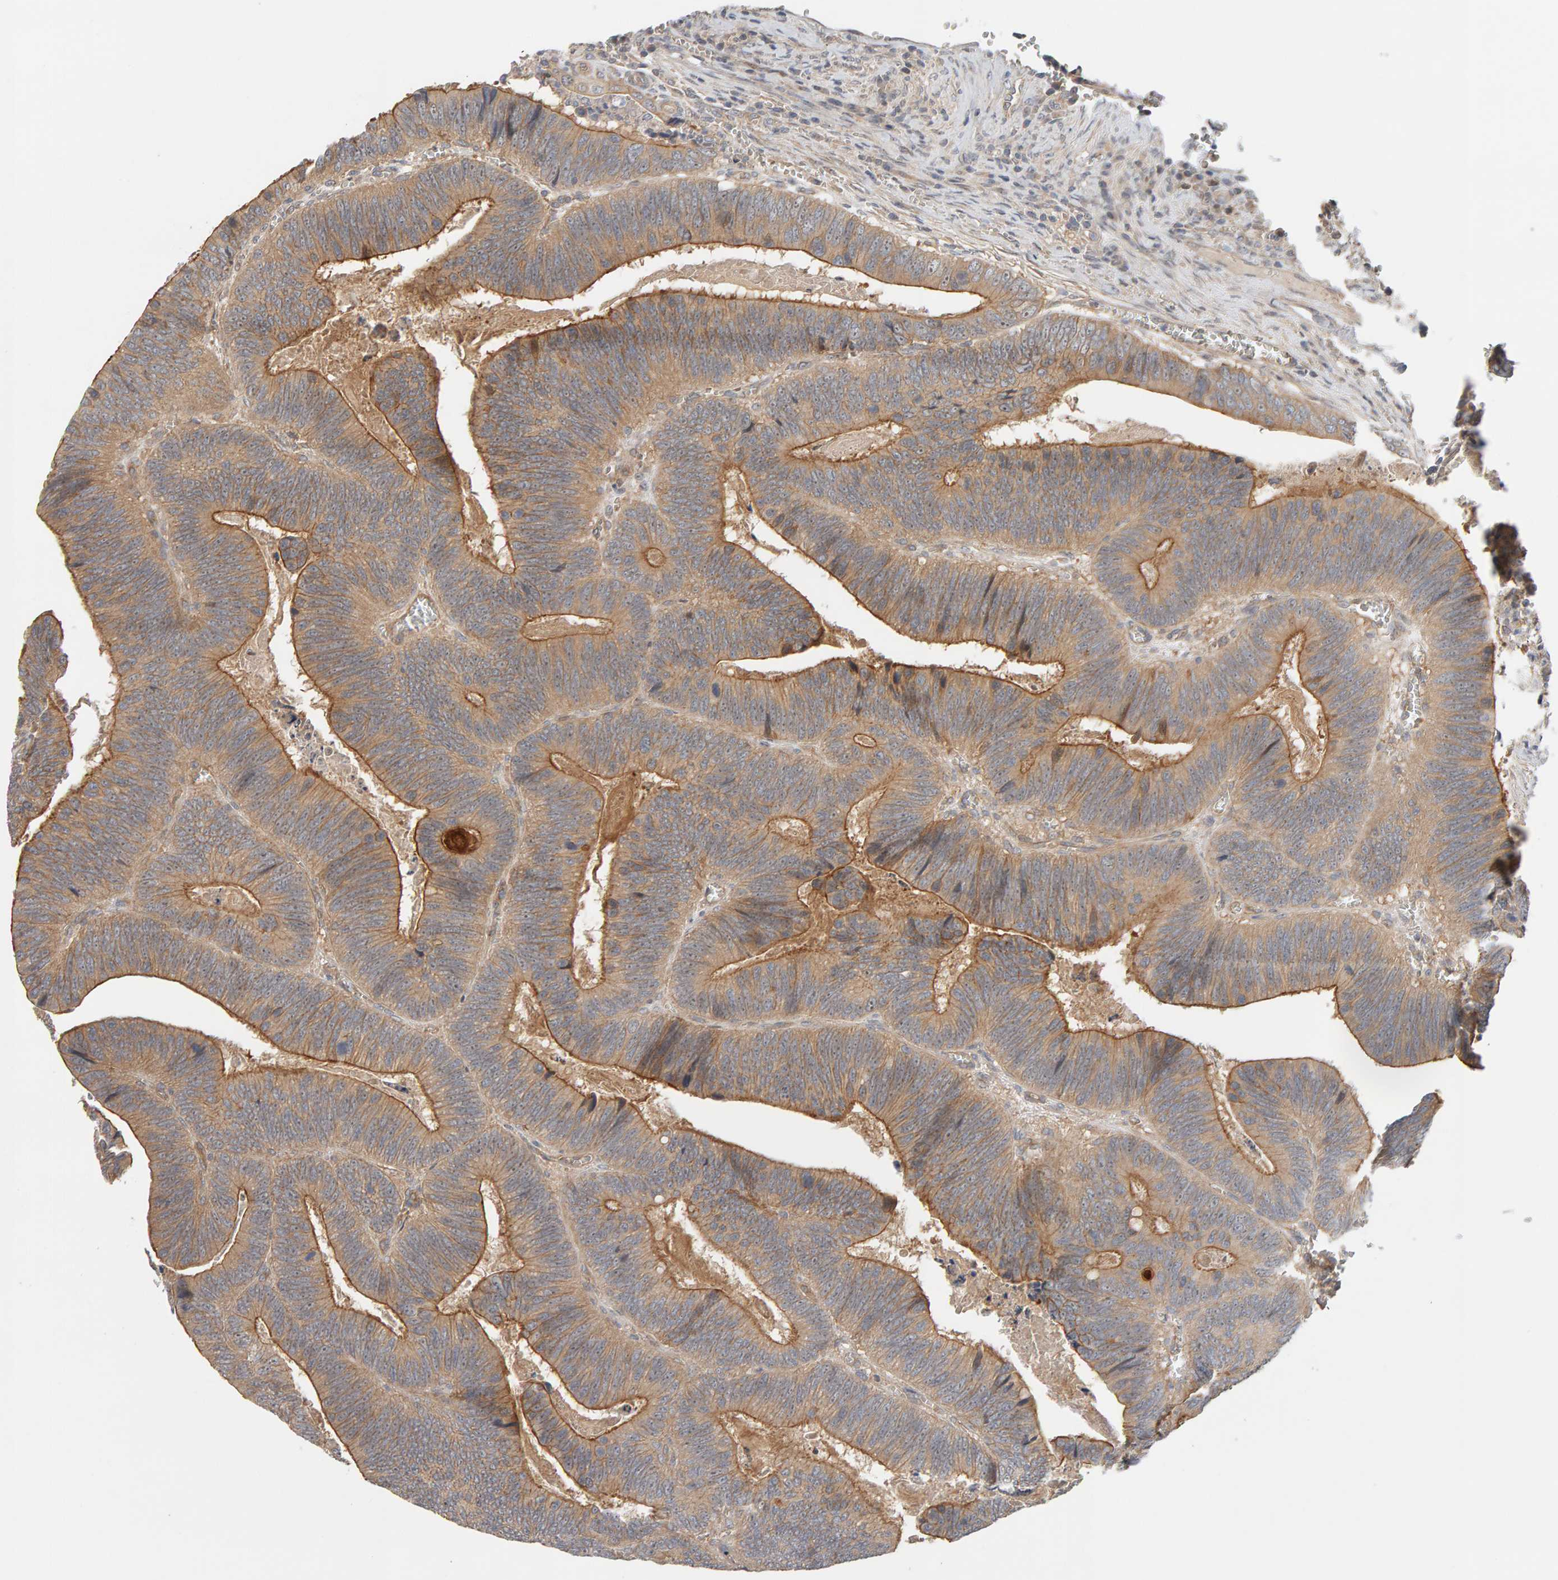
{"staining": {"intensity": "moderate", "quantity": ">75%", "location": "cytoplasmic/membranous"}, "tissue": "colorectal cancer", "cell_type": "Tumor cells", "image_type": "cancer", "snomed": [{"axis": "morphology", "description": "Inflammation, NOS"}, {"axis": "morphology", "description": "Adenocarcinoma, NOS"}, {"axis": "topography", "description": "Colon"}], "caption": "A brown stain shows moderate cytoplasmic/membranous staining of a protein in colorectal cancer tumor cells.", "gene": "PPP1R16A", "patient": {"sex": "male", "age": 72}}